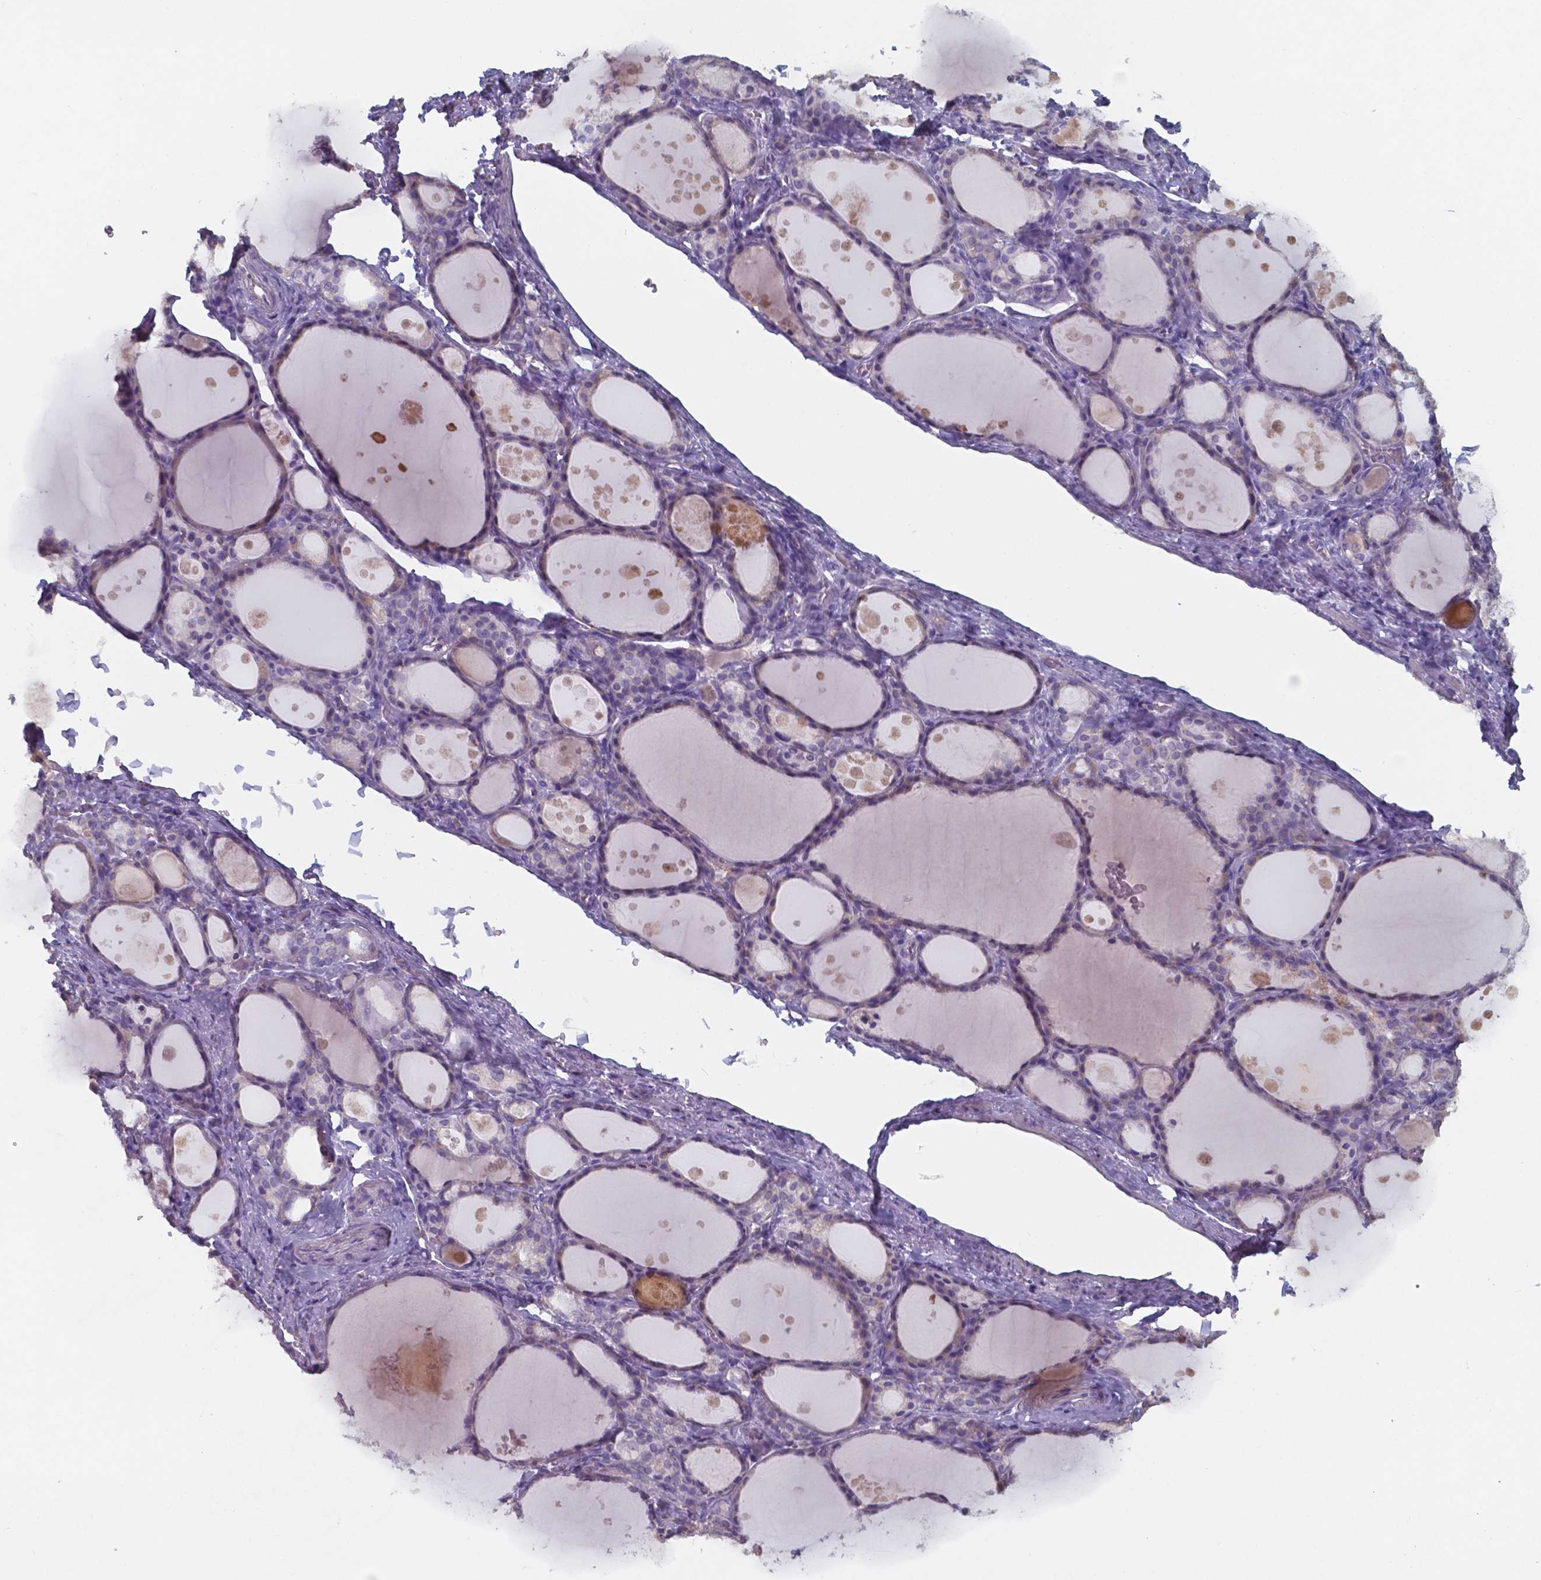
{"staining": {"intensity": "weak", "quantity": "25%-75%", "location": "cytoplasmic/membranous"}, "tissue": "thyroid gland", "cell_type": "Glandular cells", "image_type": "normal", "snomed": [{"axis": "morphology", "description": "Normal tissue, NOS"}, {"axis": "topography", "description": "Thyroid gland"}], "caption": "Immunohistochemical staining of benign human thyroid gland reveals 25%-75% levels of weak cytoplasmic/membranous protein expression in approximately 25%-75% of glandular cells. The staining is performed using DAB brown chromogen to label protein expression. The nuclei are counter-stained blue using hematoxylin.", "gene": "FOXJ1", "patient": {"sex": "male", "age": 68}}